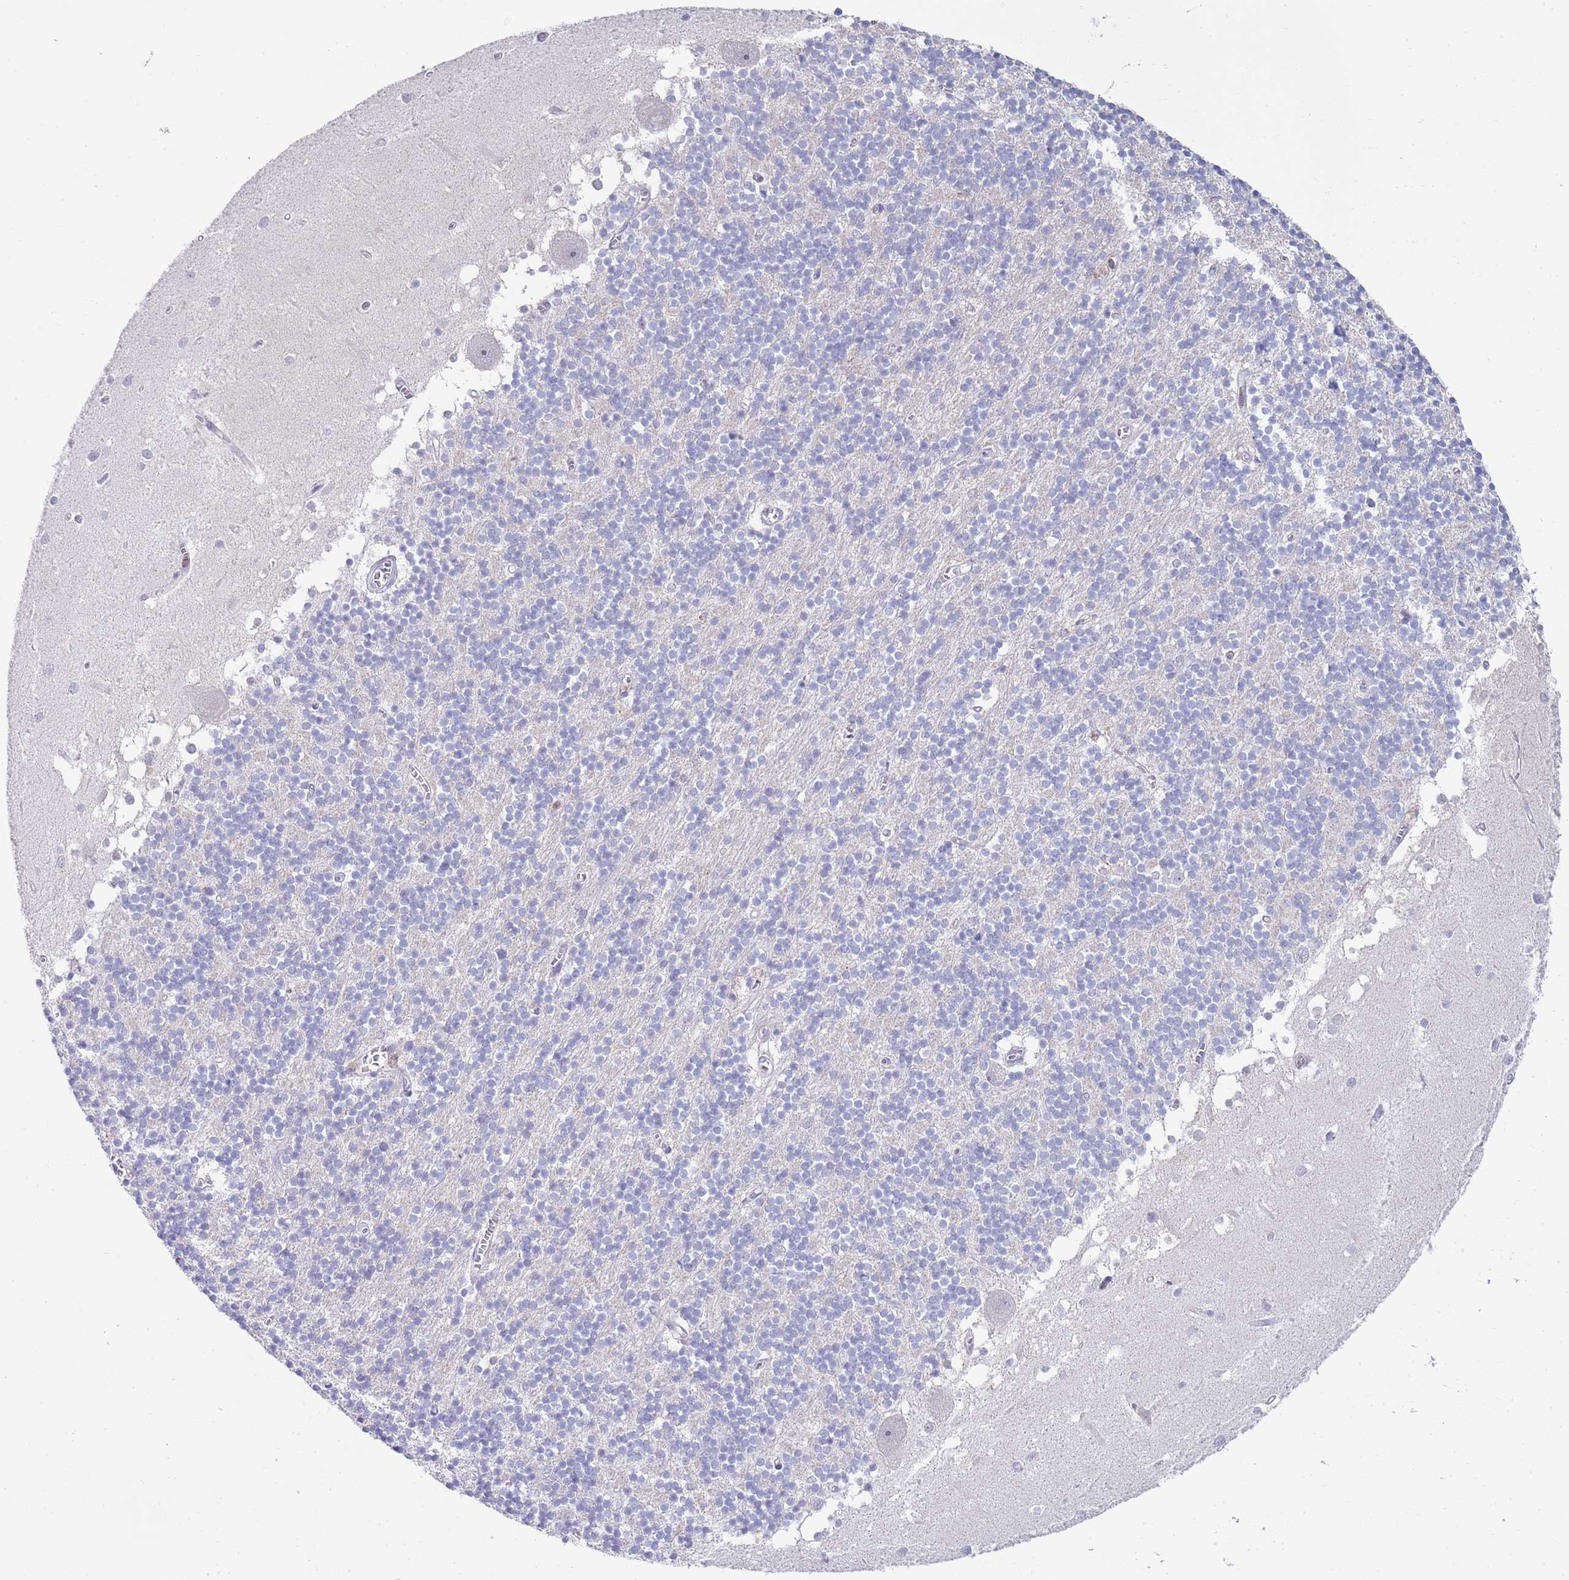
{"staining": {"intensity": "negative", "quantity": "none", "location": "none"}, "tissue": "cerebellum", "cell_type": "Cells in granular layer", "image_type": "normal", "snomed": [{"axis": "morphology", "description": "Normal tissue, NOS"}, {"axis": "topography", "description": "Cerebellum"}], "caption": "High magnification brightfield microscopy of normal cerebellum stained with DAB (3,3'-diaminobenzidine) (brown) and counterstained with hematoxylin (blue): cells in granular layer show no significant expression. (DAB (3,3'-diaminobenzidine) IHC visualized using brightfield microscopy, high magnification).", "gene": "LPXN", "patient": {"sex": "male", "age": 54}}